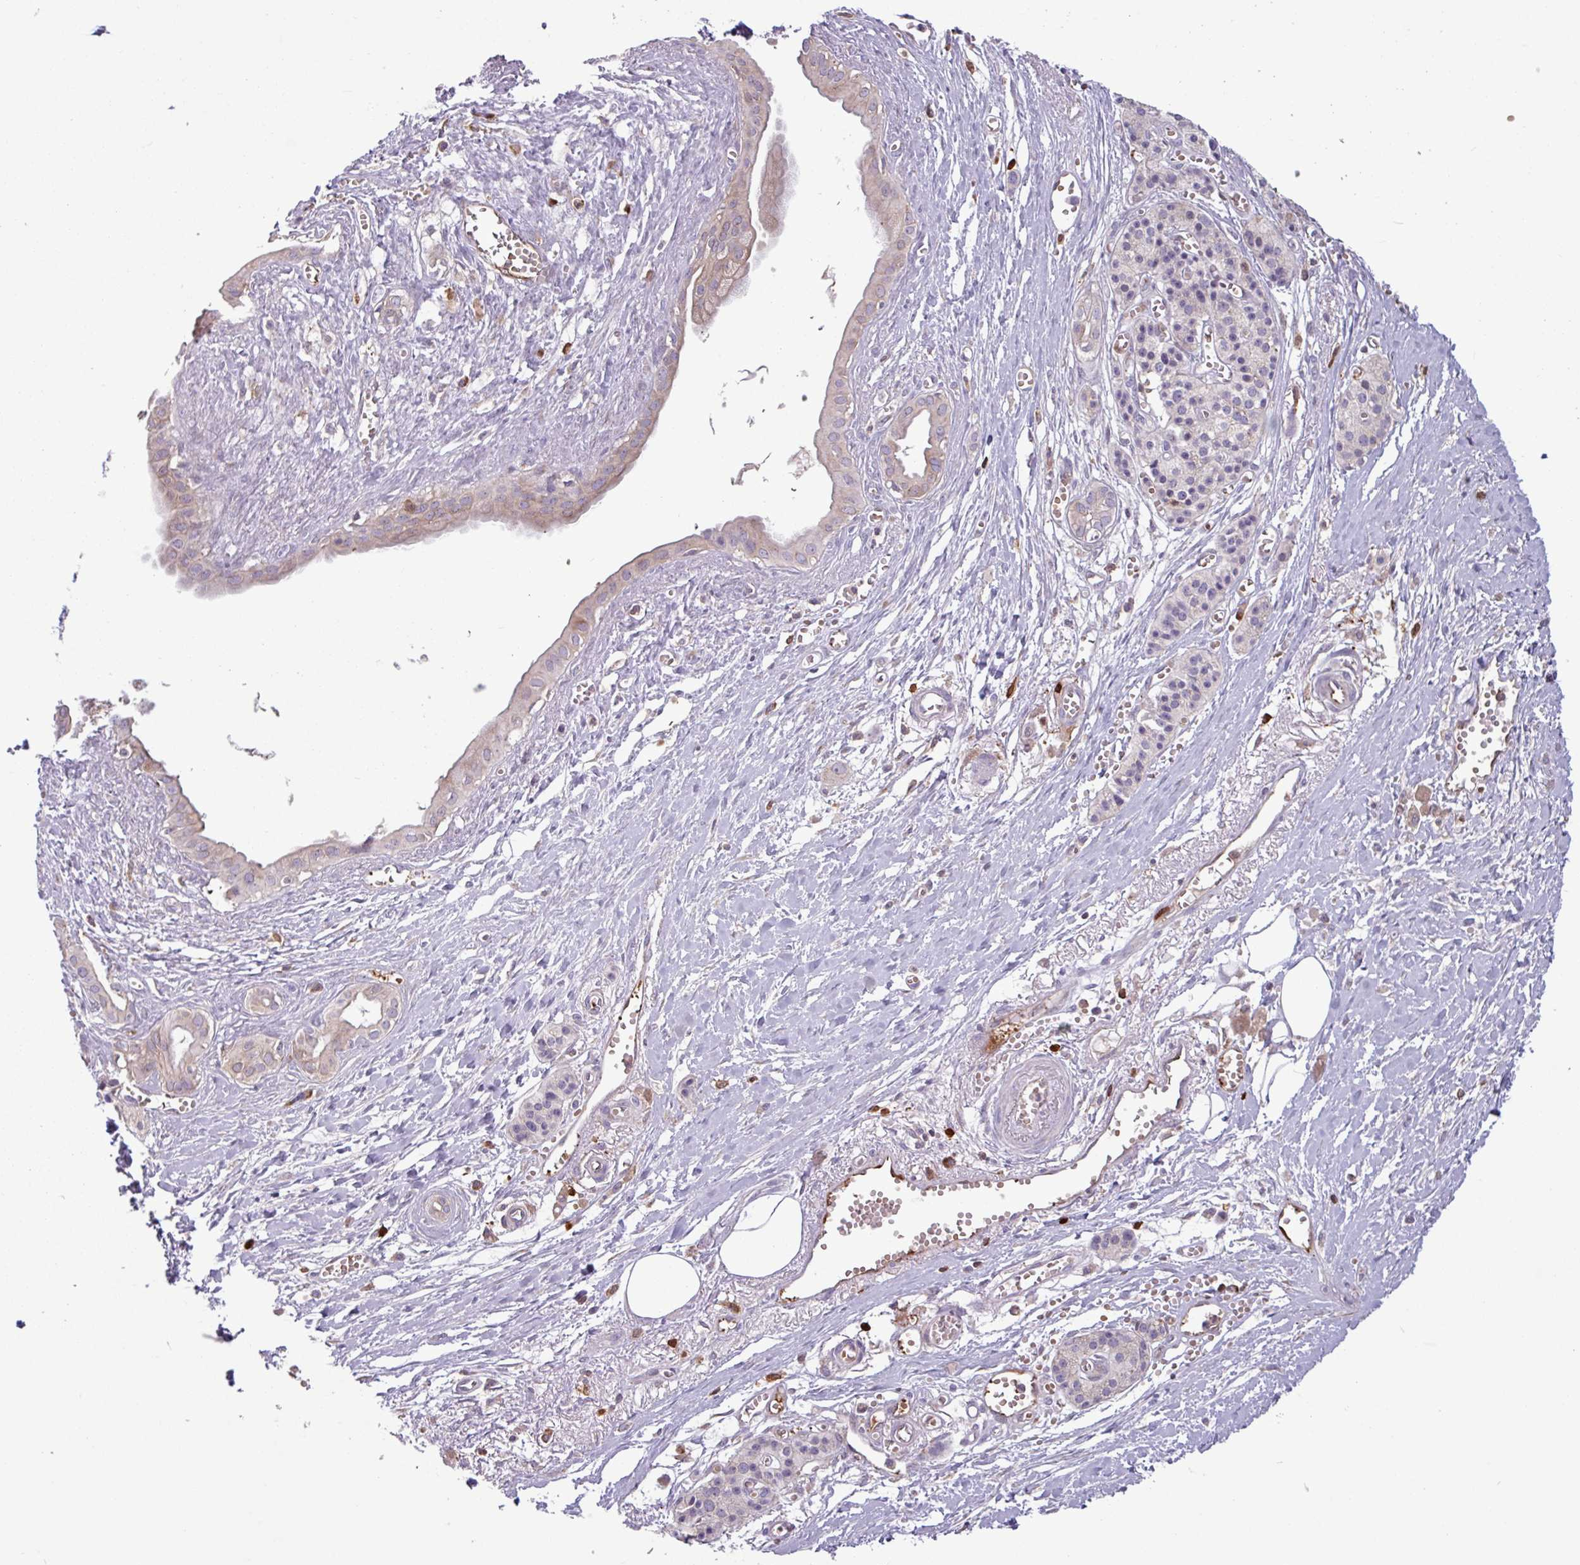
{"staining": {"intensity": "negative", "quantity": "none", "location": "none"}, "tissue": "pancreatic cancer", "cell_type": "Tumor cells", "image_type": "cancer", "snomed": [{"axis": "morphology", "description": "Adenocarcinoma, NOS"}, {"axis": "topography", "description": "Pancreas"}], "caption": "High power microscopy histopathology image of an immunohistochemistry histopathology image of pancreatic cancer, revealing no significant positivity in tumor cells.", "gene": "SEC61G", "patient": {"sex": "male", "age": 71}}